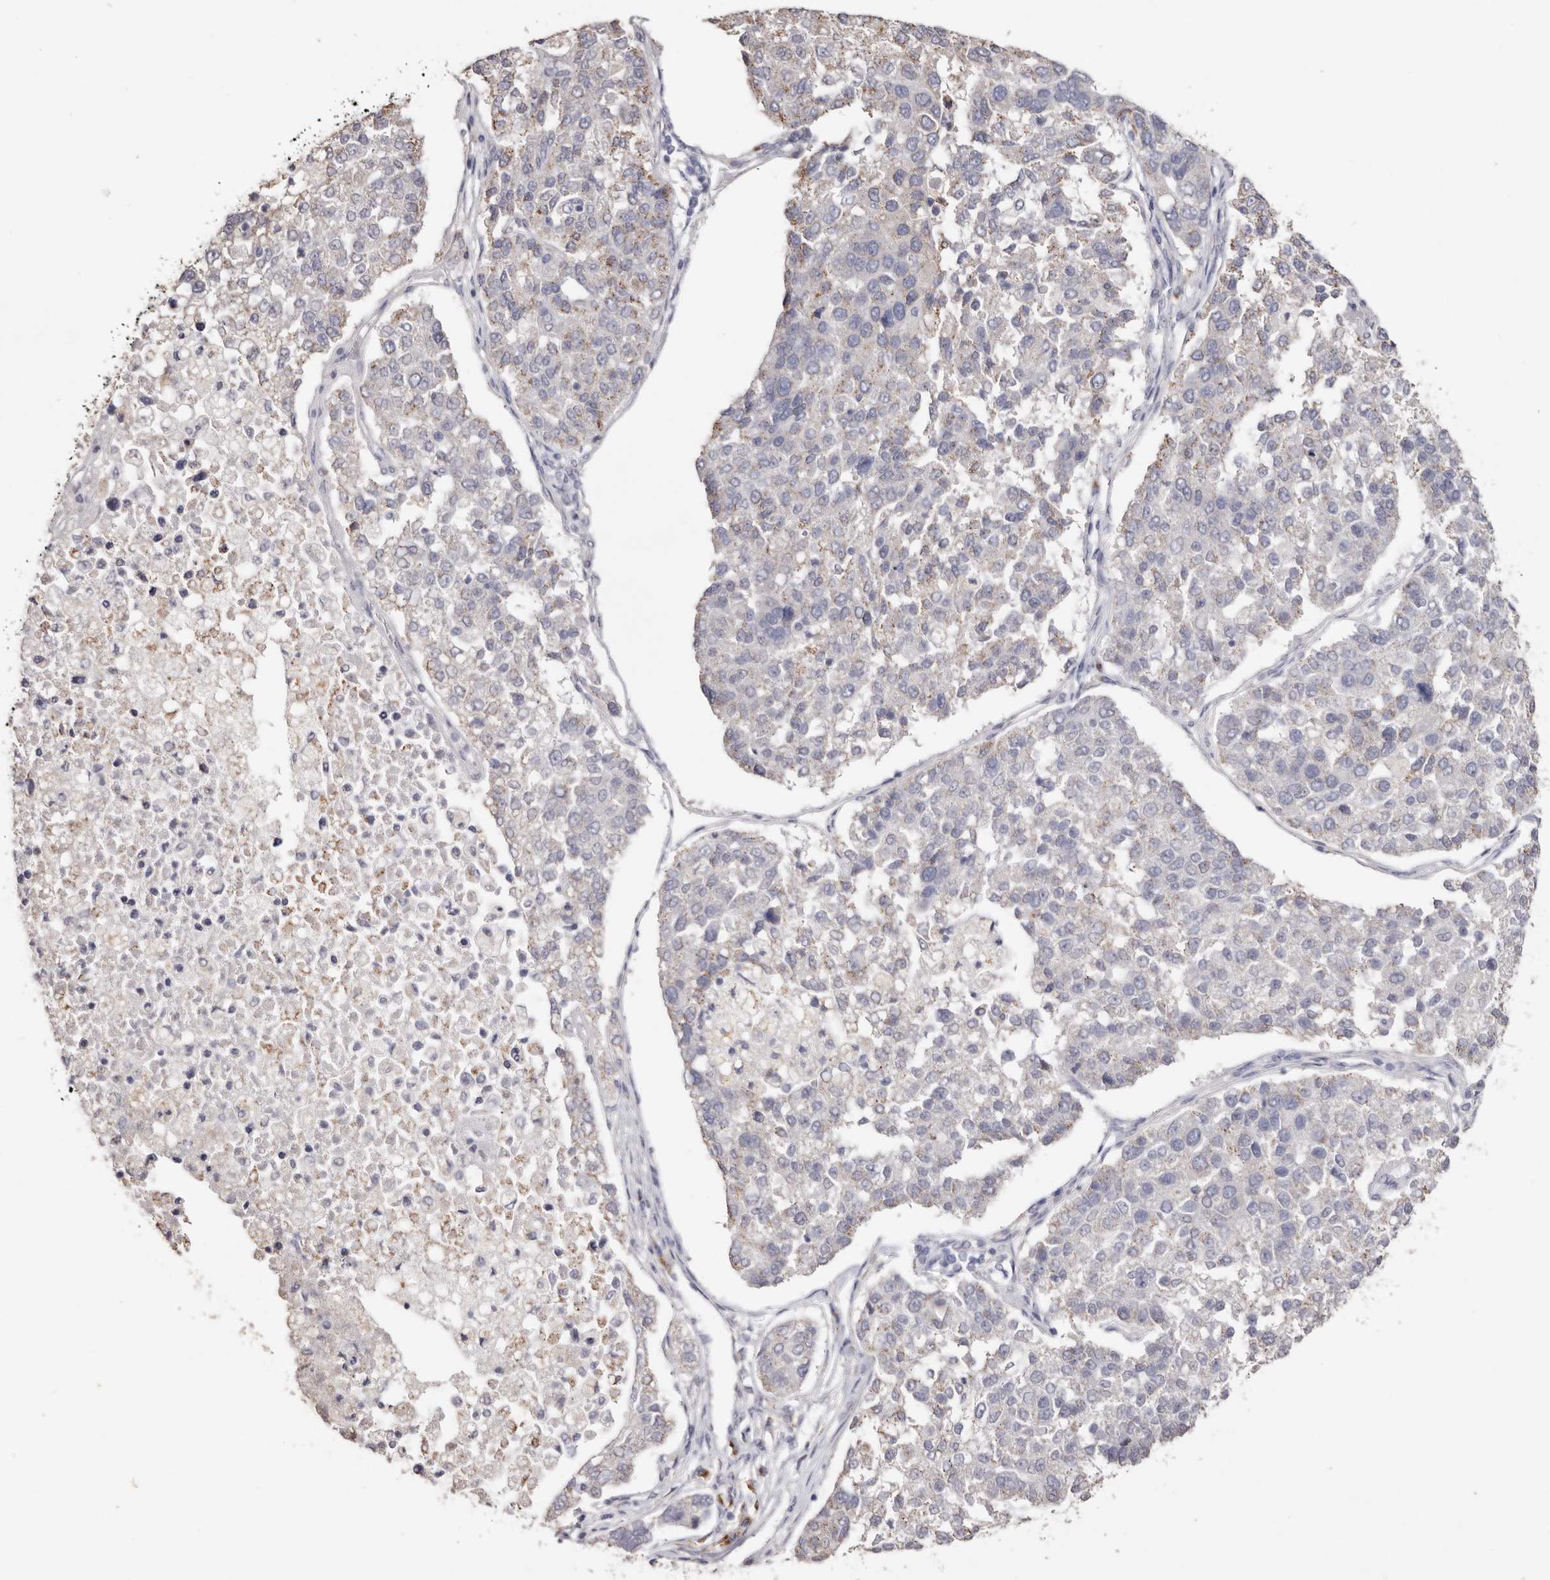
{"staining": {"intensity": "moderate", "quantity": "<25%", "location": "cytoplasmic/membranous"}, "tissue": "pancreatic cancer", "cell_type": "Tumor cells", "image_type": "cancer", "snomed": [{"axis": "morphology", "description": "Adenocarcinoma, NOS"}, {"axis": "topography", "description": "Pancreas"}], "caption": "A high-resolution photomicrograph shows IHC staining of adenocarcinoma (pancreatic), which displays moderate cytoplasmic/membranous staining in approximately <25% of tumor cells. (Stains: DAB in brown, nuclei in blue, Microscopy: brightfield microscopy at high magnification).", "gene": "LGALS7B", "patient": {"sex": "female", "age": 61}}